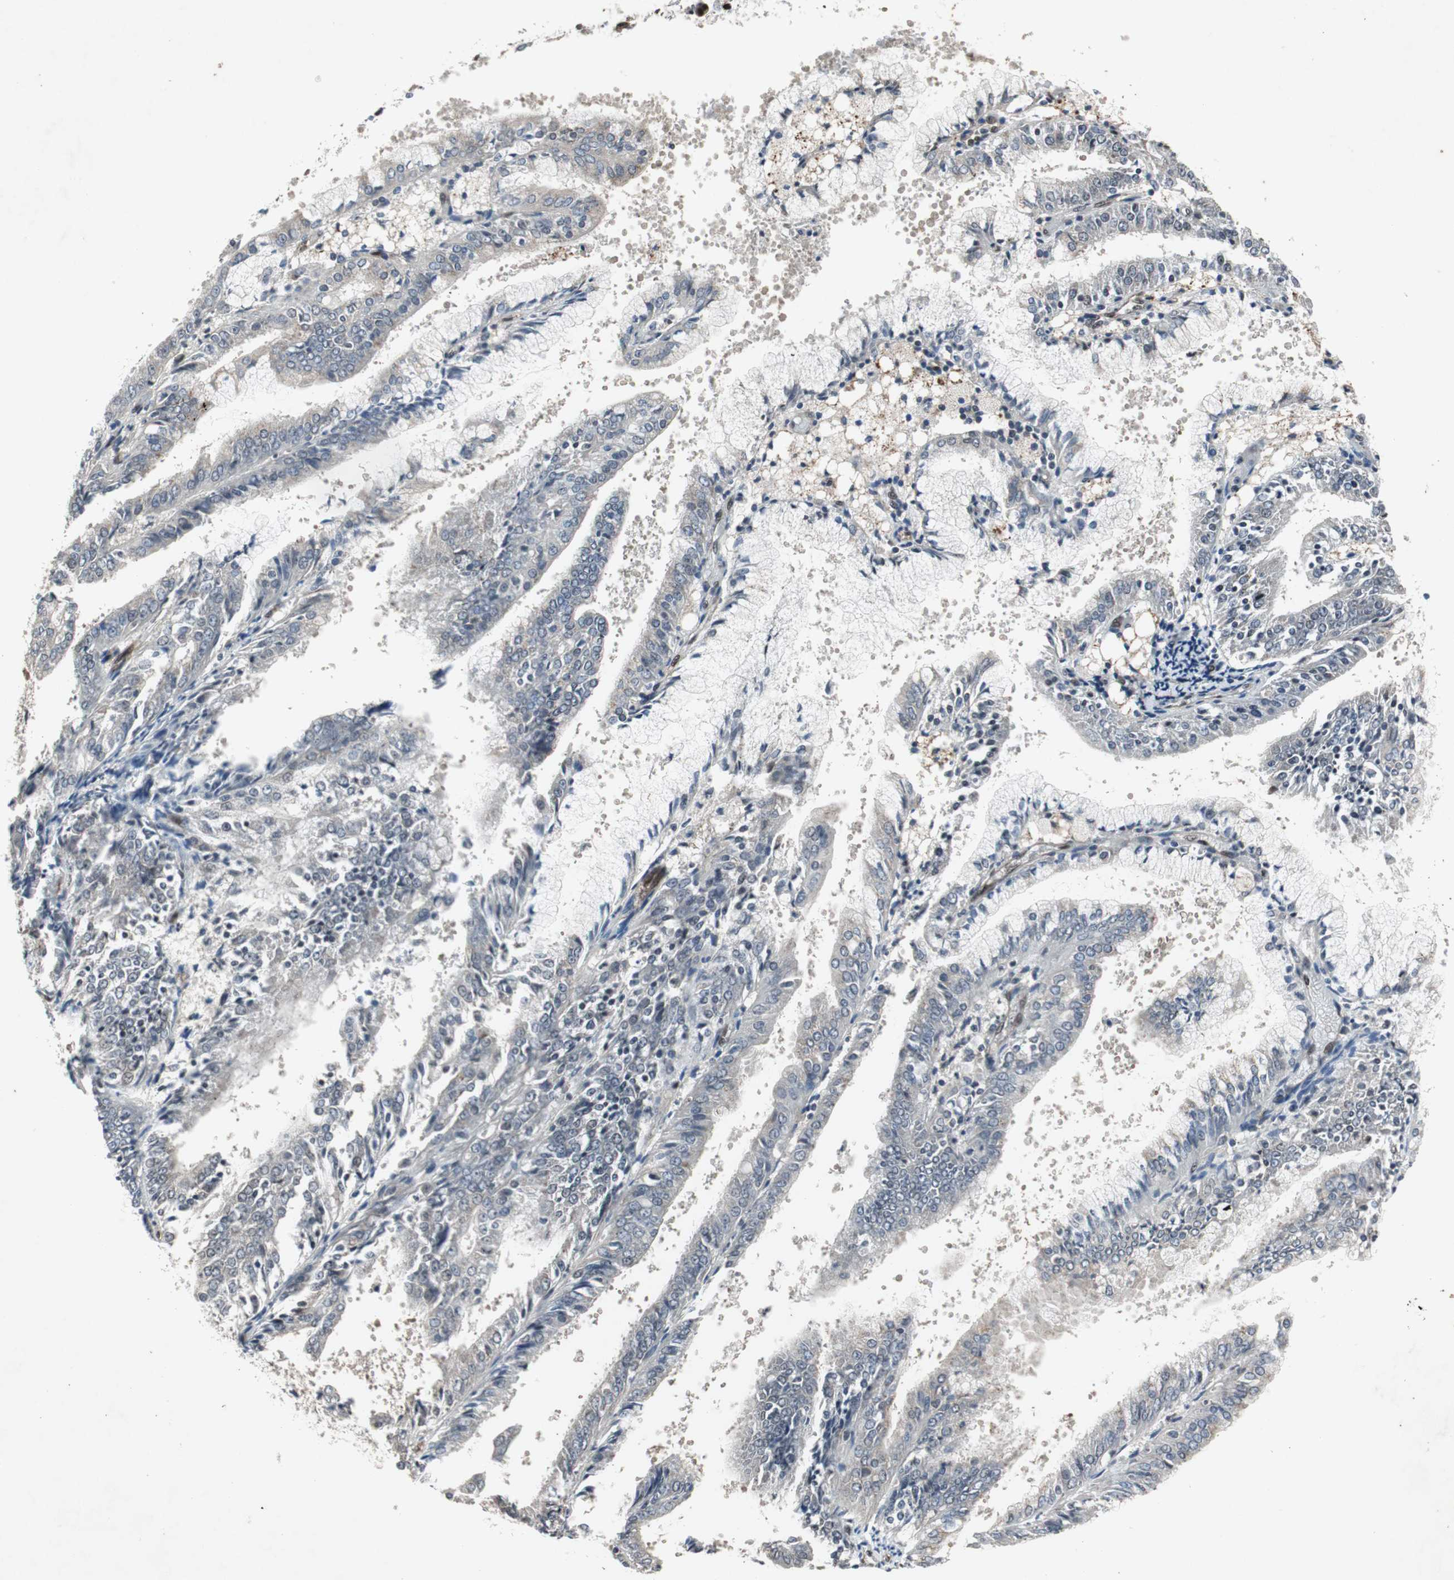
{"staining": {"intensity": "negative", "quantity": "none", "location": "none"}, "tissue": "endometrial cancer", "cell_type": "Tumor cells", "image_type": "cancer", "snomed": [{"axis": "morphology", "description": "Adenocarcinoma, NOS"}, {"axis": "topography", "description": "Endometrium"}], "caption": "Immunohistochemical staining of human endometrial cancer (adenocarcinoma) reveals no significant expression in tumor cells.", "gene": "SMAD1", "patient": {"sex": "female", "age": 63}}